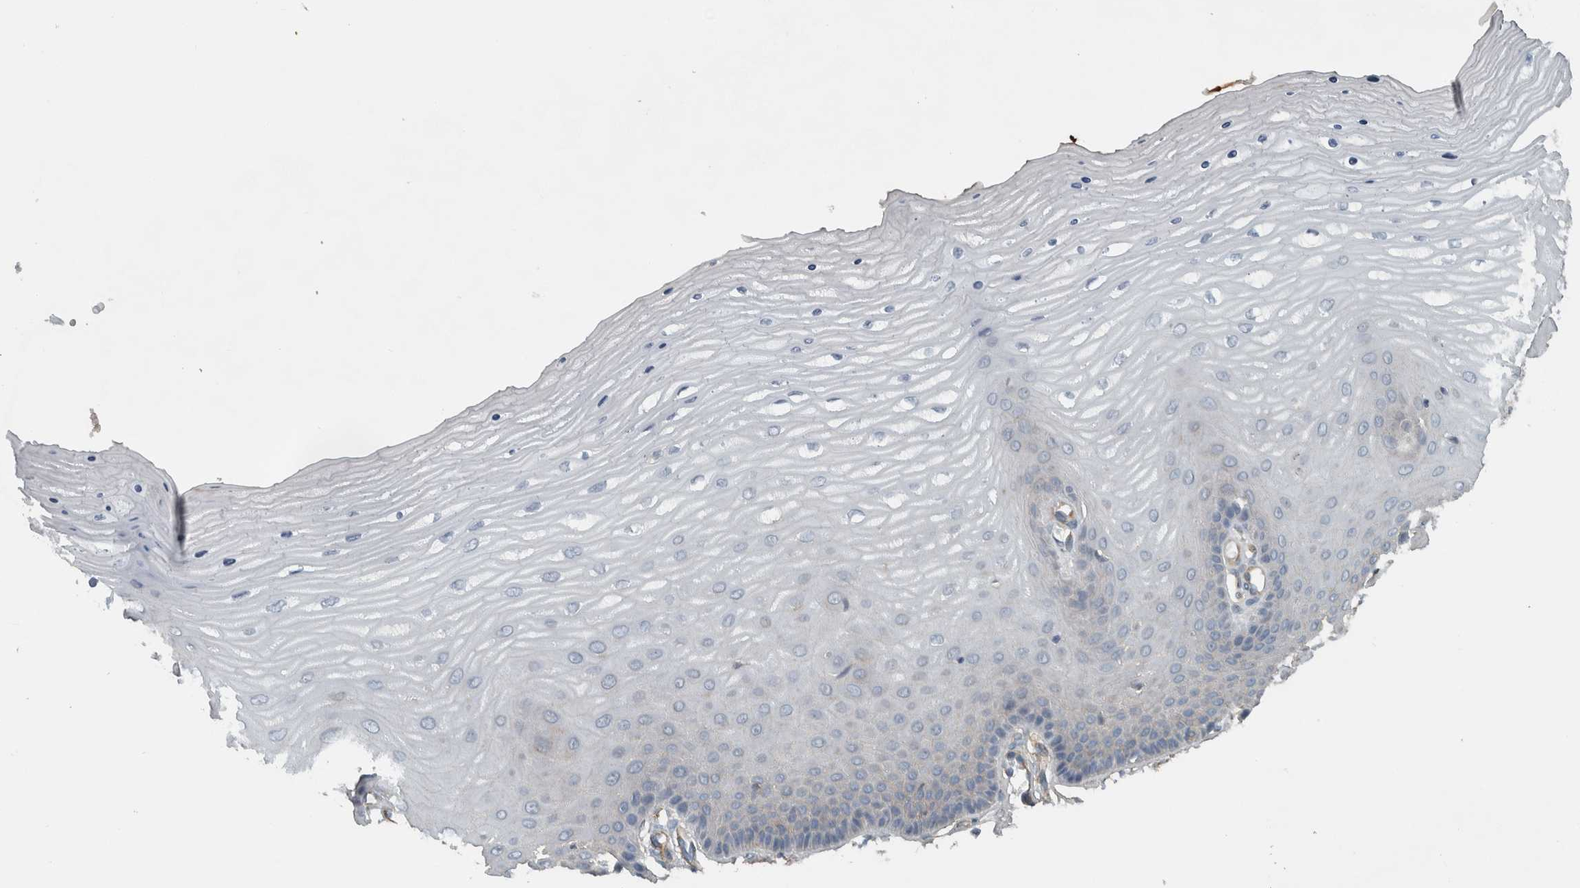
{"staining": {"intensity": "weak", "quantity": "<25%", "location": "cytoplasmic/membranous"}, "tissue": "cervix", "cell_type": "Glandular cells", "image_type": "normal", "snomed": [{"axis": "morphology", "description": "Normal tissue, NOS"}, {"axis": "topography", "description": "Cervix"}], "caption": "A high-resolution image shows IHC staining of normal cervix, which shows no significant positivity in glandular cells.", "gene": "FN1", "patient": {"sex": "female", "age": 55}}